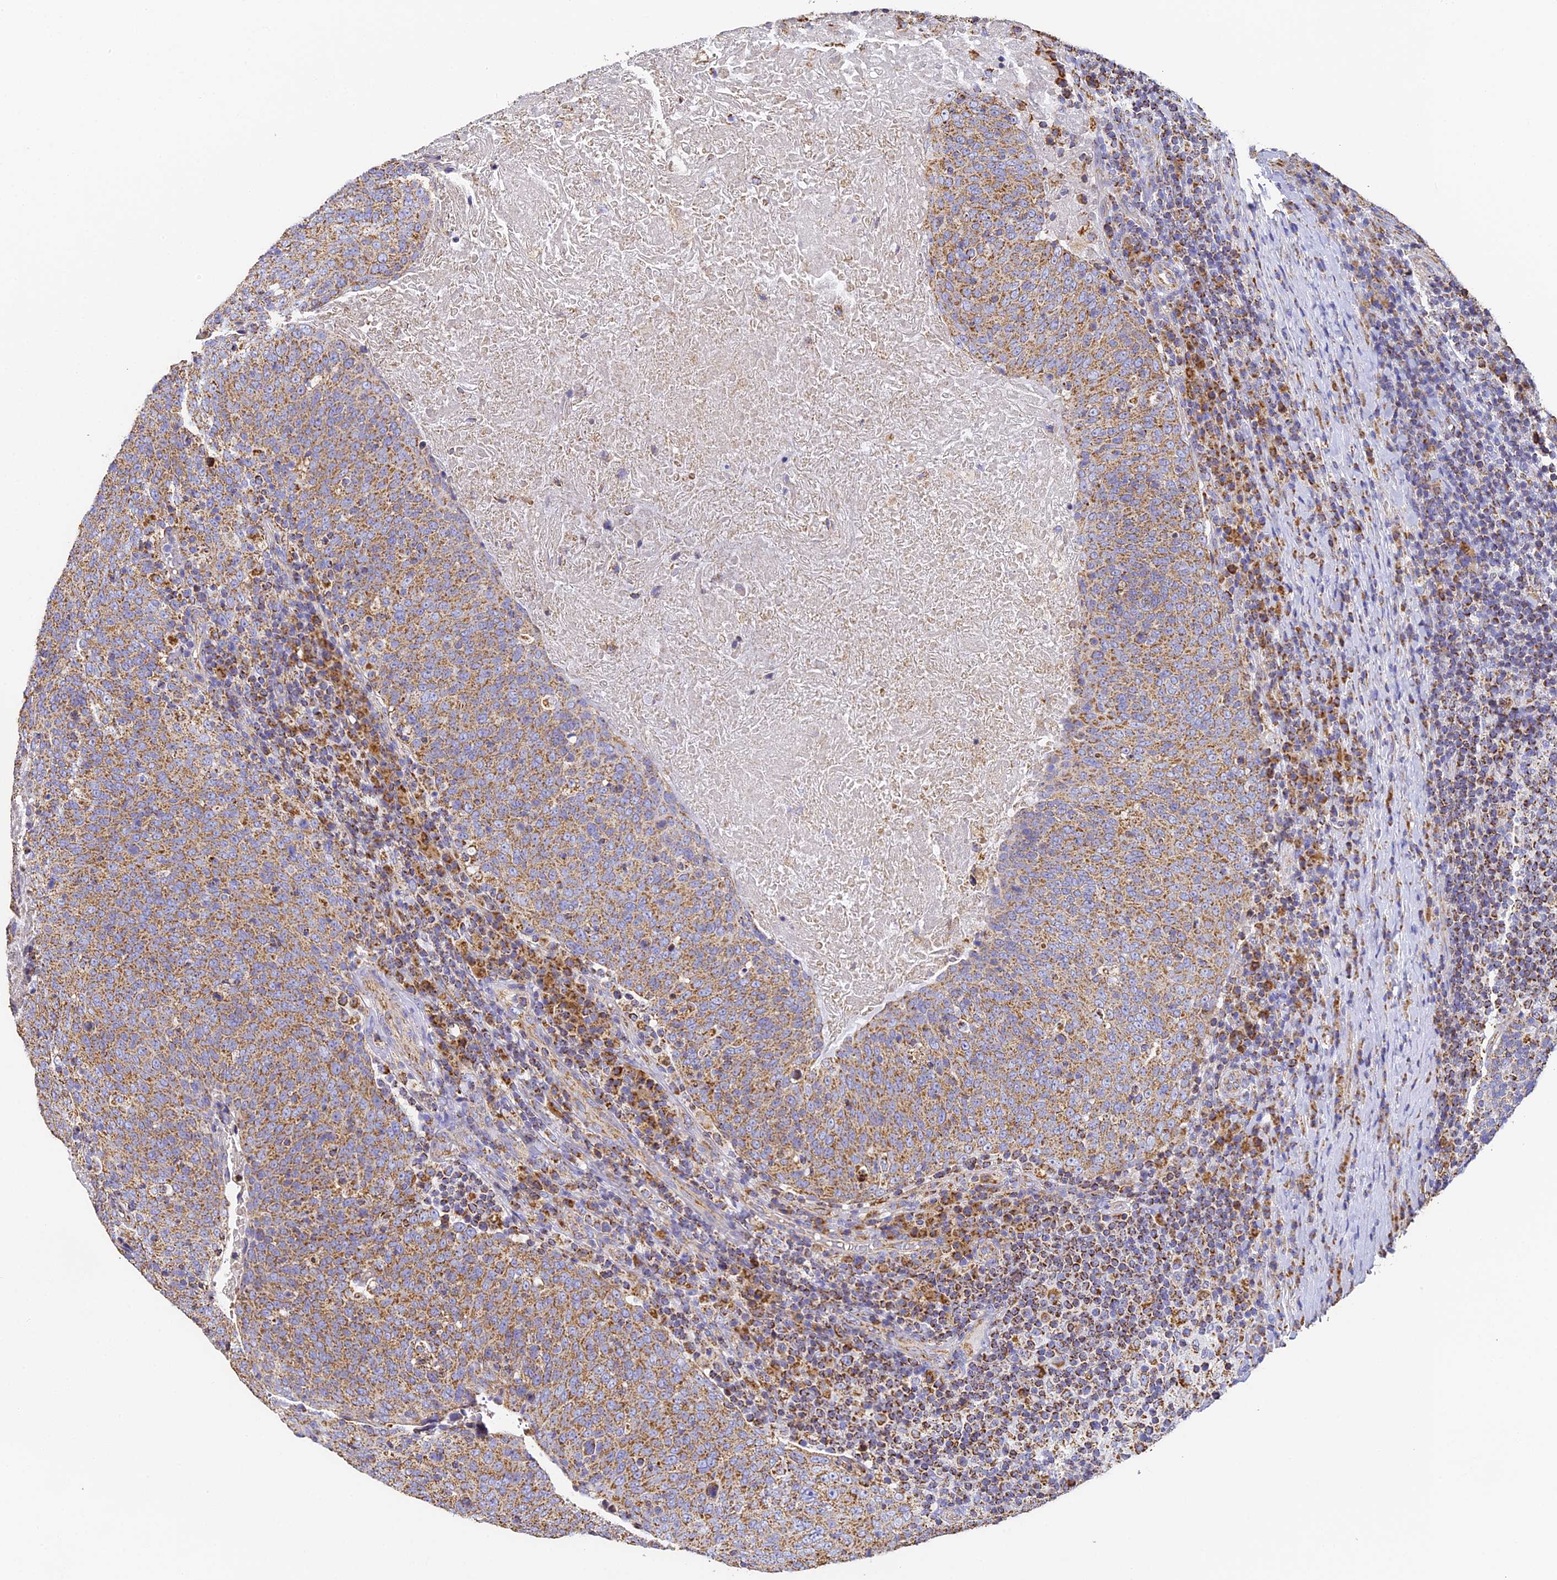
{"staining": {"intensity": "moderate", "quantity": ">75%", "location": "cytoplasmic/membranous"}, "tissue": "head and neck cancer", "cell_type": "Tumor cells", "image_type": "cancer", "snomed": [{"axis": "morphology", "description": "Squamous cell carcinoma, NOS"}, {"axis": "morphology", "description": "Squamous cell carcinoma, metastatic, NOS"}, {"axis": "topography", "description": "Lymph node"}, {"axis": "topography", "description": "Head-Neck"}], "caption": "A high-resolution histopathology image shows immunohistochemistry (IHC) staining of head and neck cancer (squamous cell carcinoma), which displays moderate cytoplasmic/membranous positivity in approximately >75% of tumor cells. Using DAB (3,3'-diaminobenzidine) (brown) and hematoxylin (blue) stains, captured at high magnification using brightfield microscopy.", "gene": "COX6C", "patient": {"sex": "male", "age": 62}}